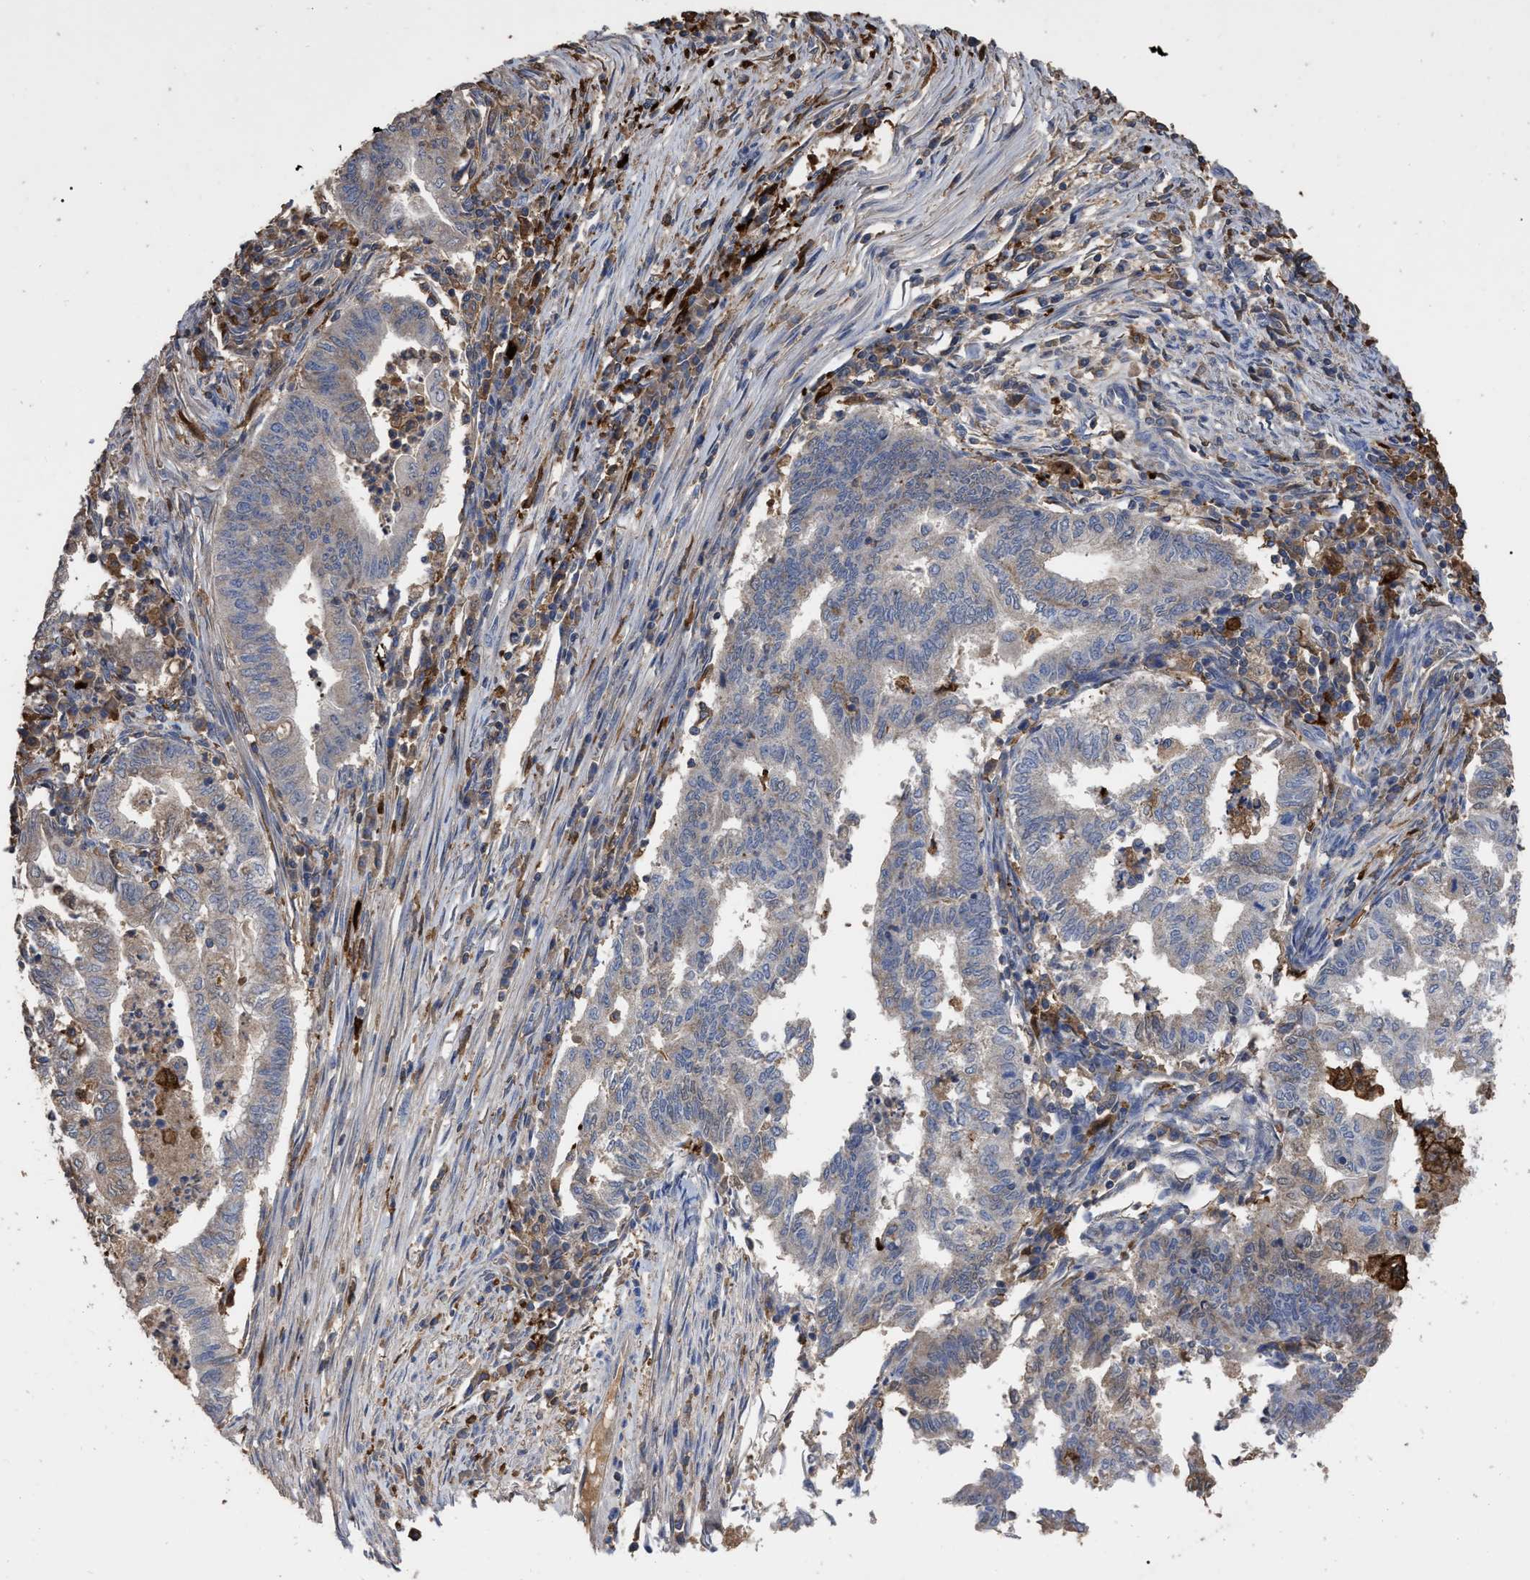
{"staining": {"intensity": "moderate", "quantity": "<25%", "location": "cytoplasmic/membranous"}, "tissue": "endometrial cancer", "cell_type": "Tumor cells", "image_type": "cancer", "snomed": [{"axis": "morphology", "description": "Polyp, NOS"}, {"axis": "morphology", "description": "Adenocarcinoma, NOS"}, {"axis": "morphology", "description": "Adenoma, NOS"}, {"axis": "topography", "description": "Endometrium"}], "caption": "Endometrial polyp stained with DAB (3,3'-diaminobenzidine) immunohistochemistry (IHC) exhibits low levels of moderate cytoplasmic/membranous staining in about <25% of tumor cells. The staining was performed using DAB, with brown indicating positive protein expression. Nuclei are stained blue with hematoxylin.", "gene": "GPR179", "patient": {"sex": "female", "age": 79}}